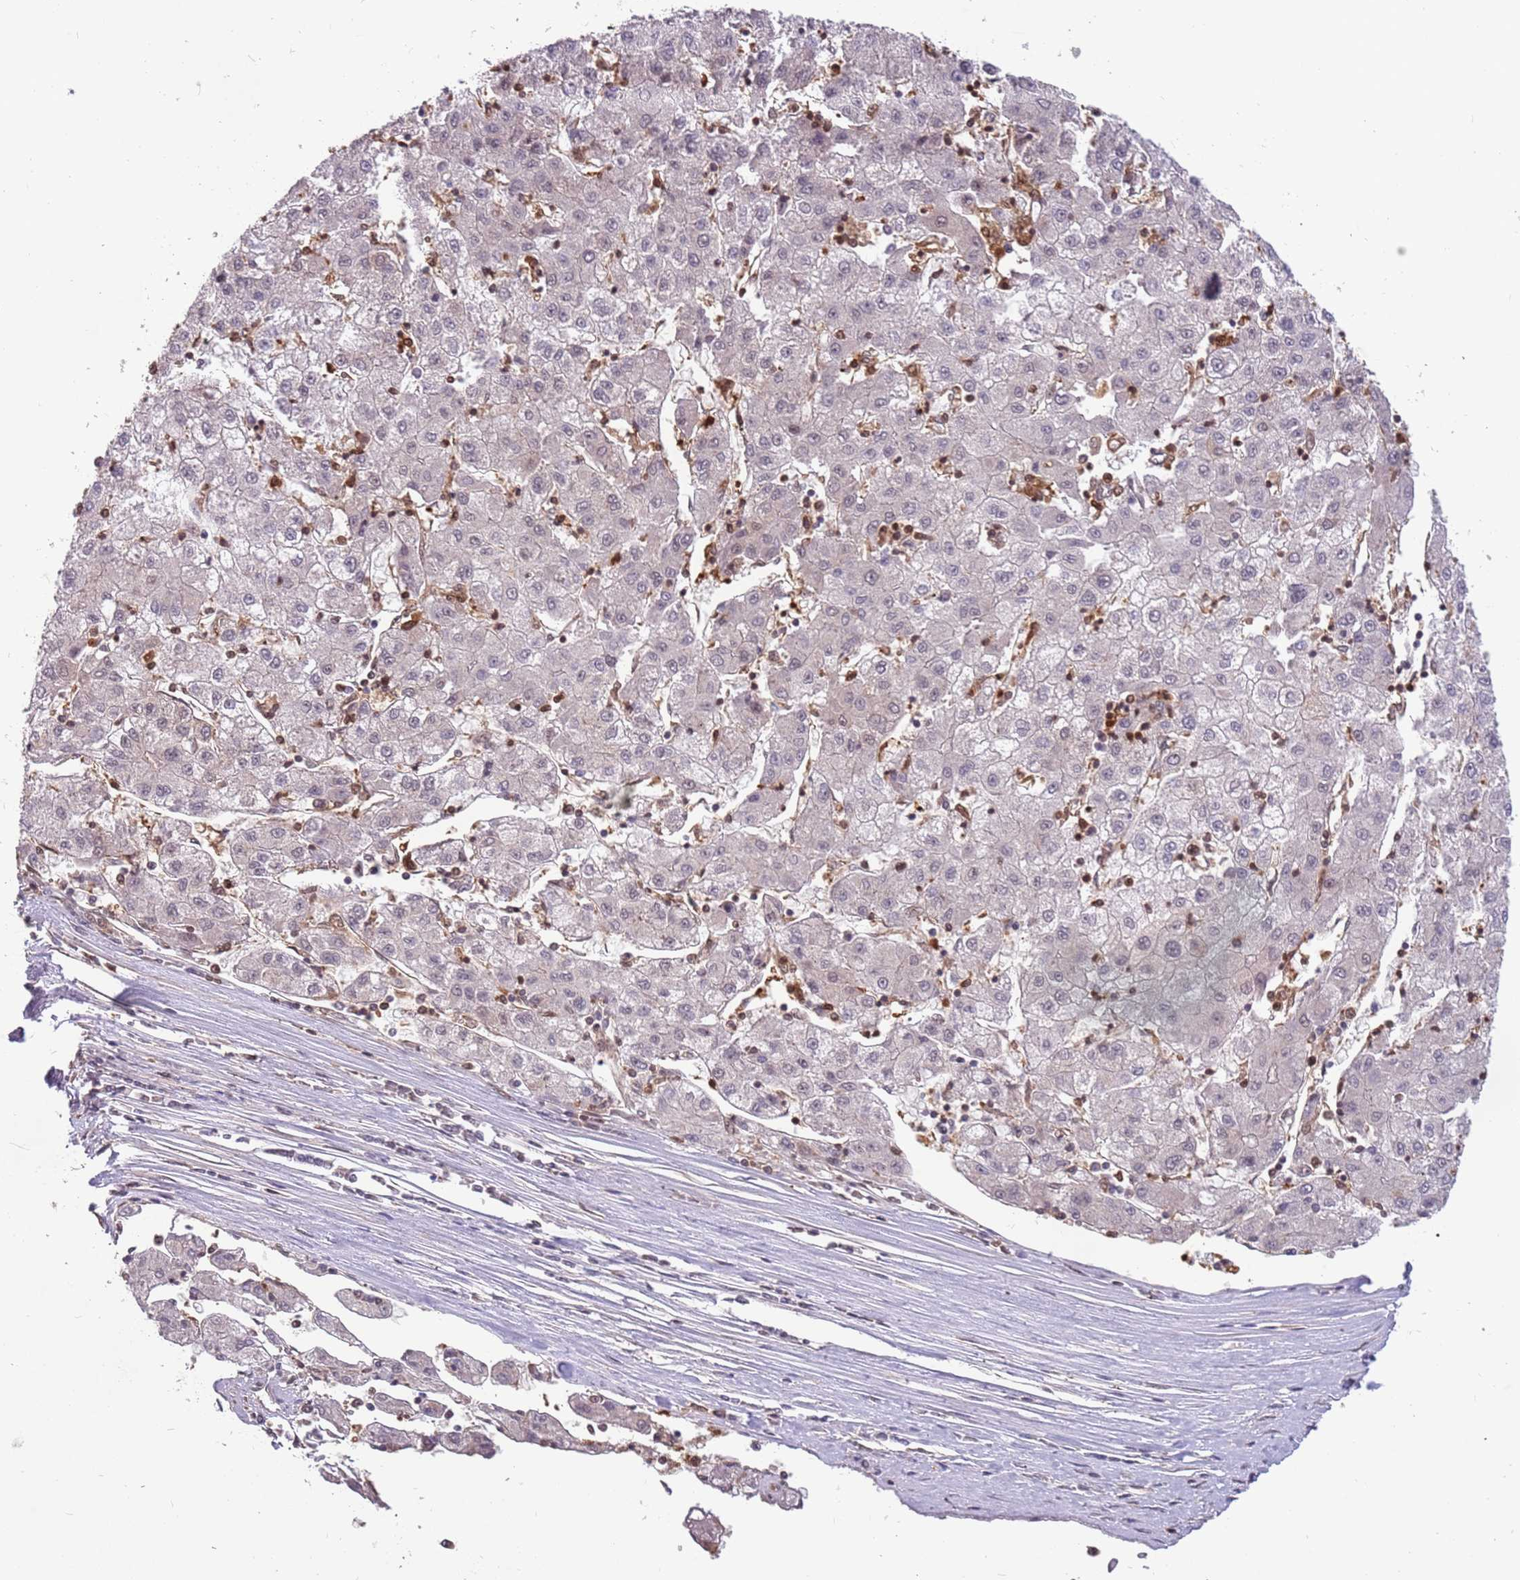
{"staining": {"intensity": "negative", "quantity": "none", "location": "none"}, "tissue": "liver cancer", "cell_type": "Tumor cells", "image_type": "cancer", "snomed": [{"axis": "morphology", "description": "Carcinoma, Hepatocellular, NOS"}, {"axis": "topography", "description": "Liver"}], "caption": "DAB immunohistochemical staining of liver hepatocellular carcinoma reveals no significant staining in tumor cells. (DAB (3,3'-diaminobenzidine) immunohistochemistry, high magnification).", "gene": "GBP2", "patient": {"sex": "male", "age": 72}}